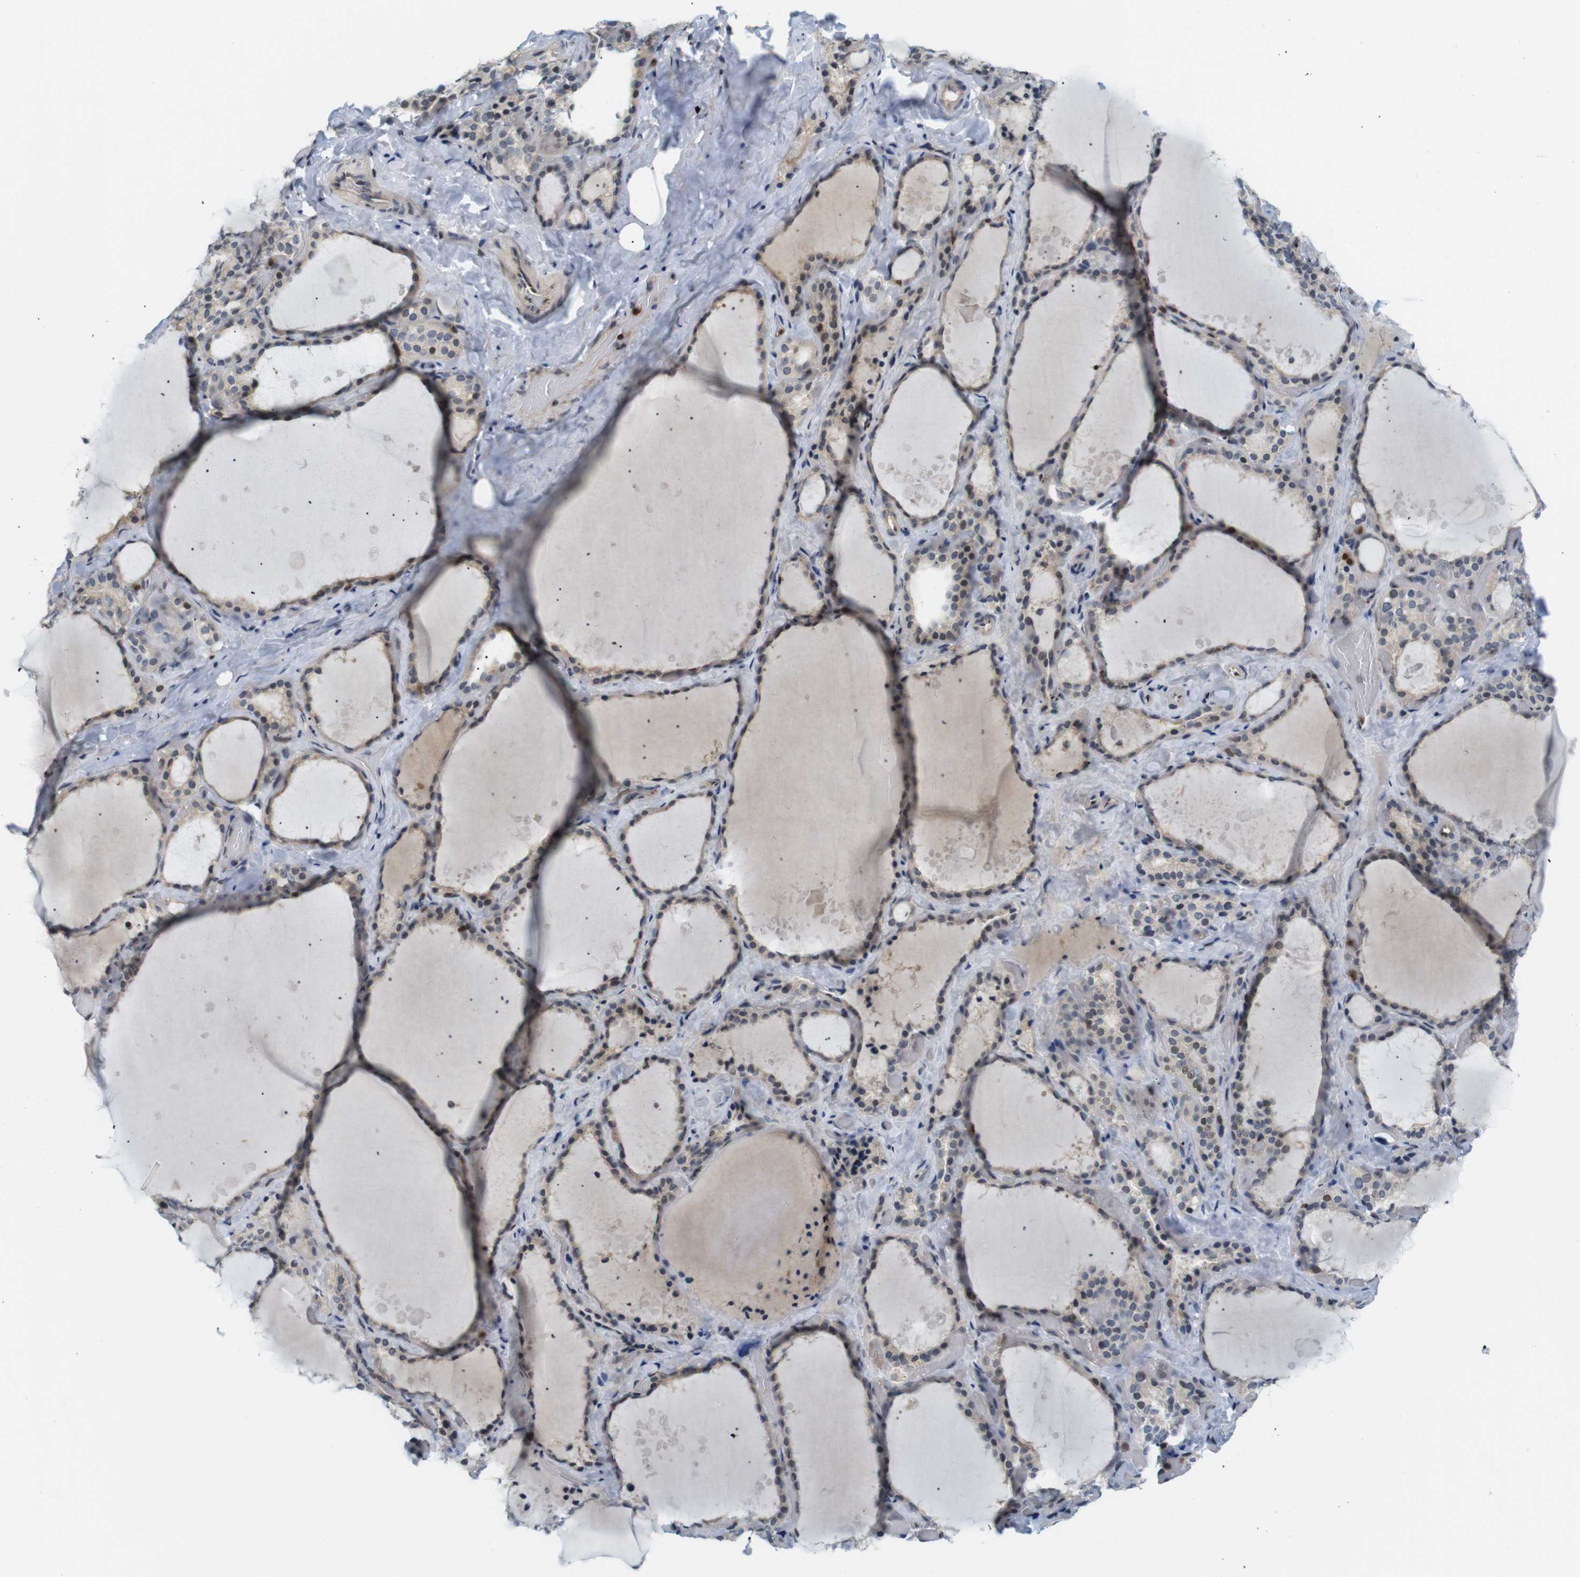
{"staining": {"intensity": "weak", "quantity": ">75%", "location": "cytoplasmic/membranous"}, "tissue": "thyroid gland", "cell_type": "Glandular cells", "image_type": "normal", "snomed": [{"axis": "morphology", "description": "Normal tissue, NOS"}, {"axis": "topography", "description": "Thyroid gland"}], "caption": "Immunohistochemistry (DAB) staining of benign human thyroid gland exhibits weak cytoplasmic/membranous protein expression in approximately >75% of glandular cells. (Brightfield microscopy of DAB IHC at high magnification).", "gene": "MBD1", "patient": {"sex": "female", "age": 44}}